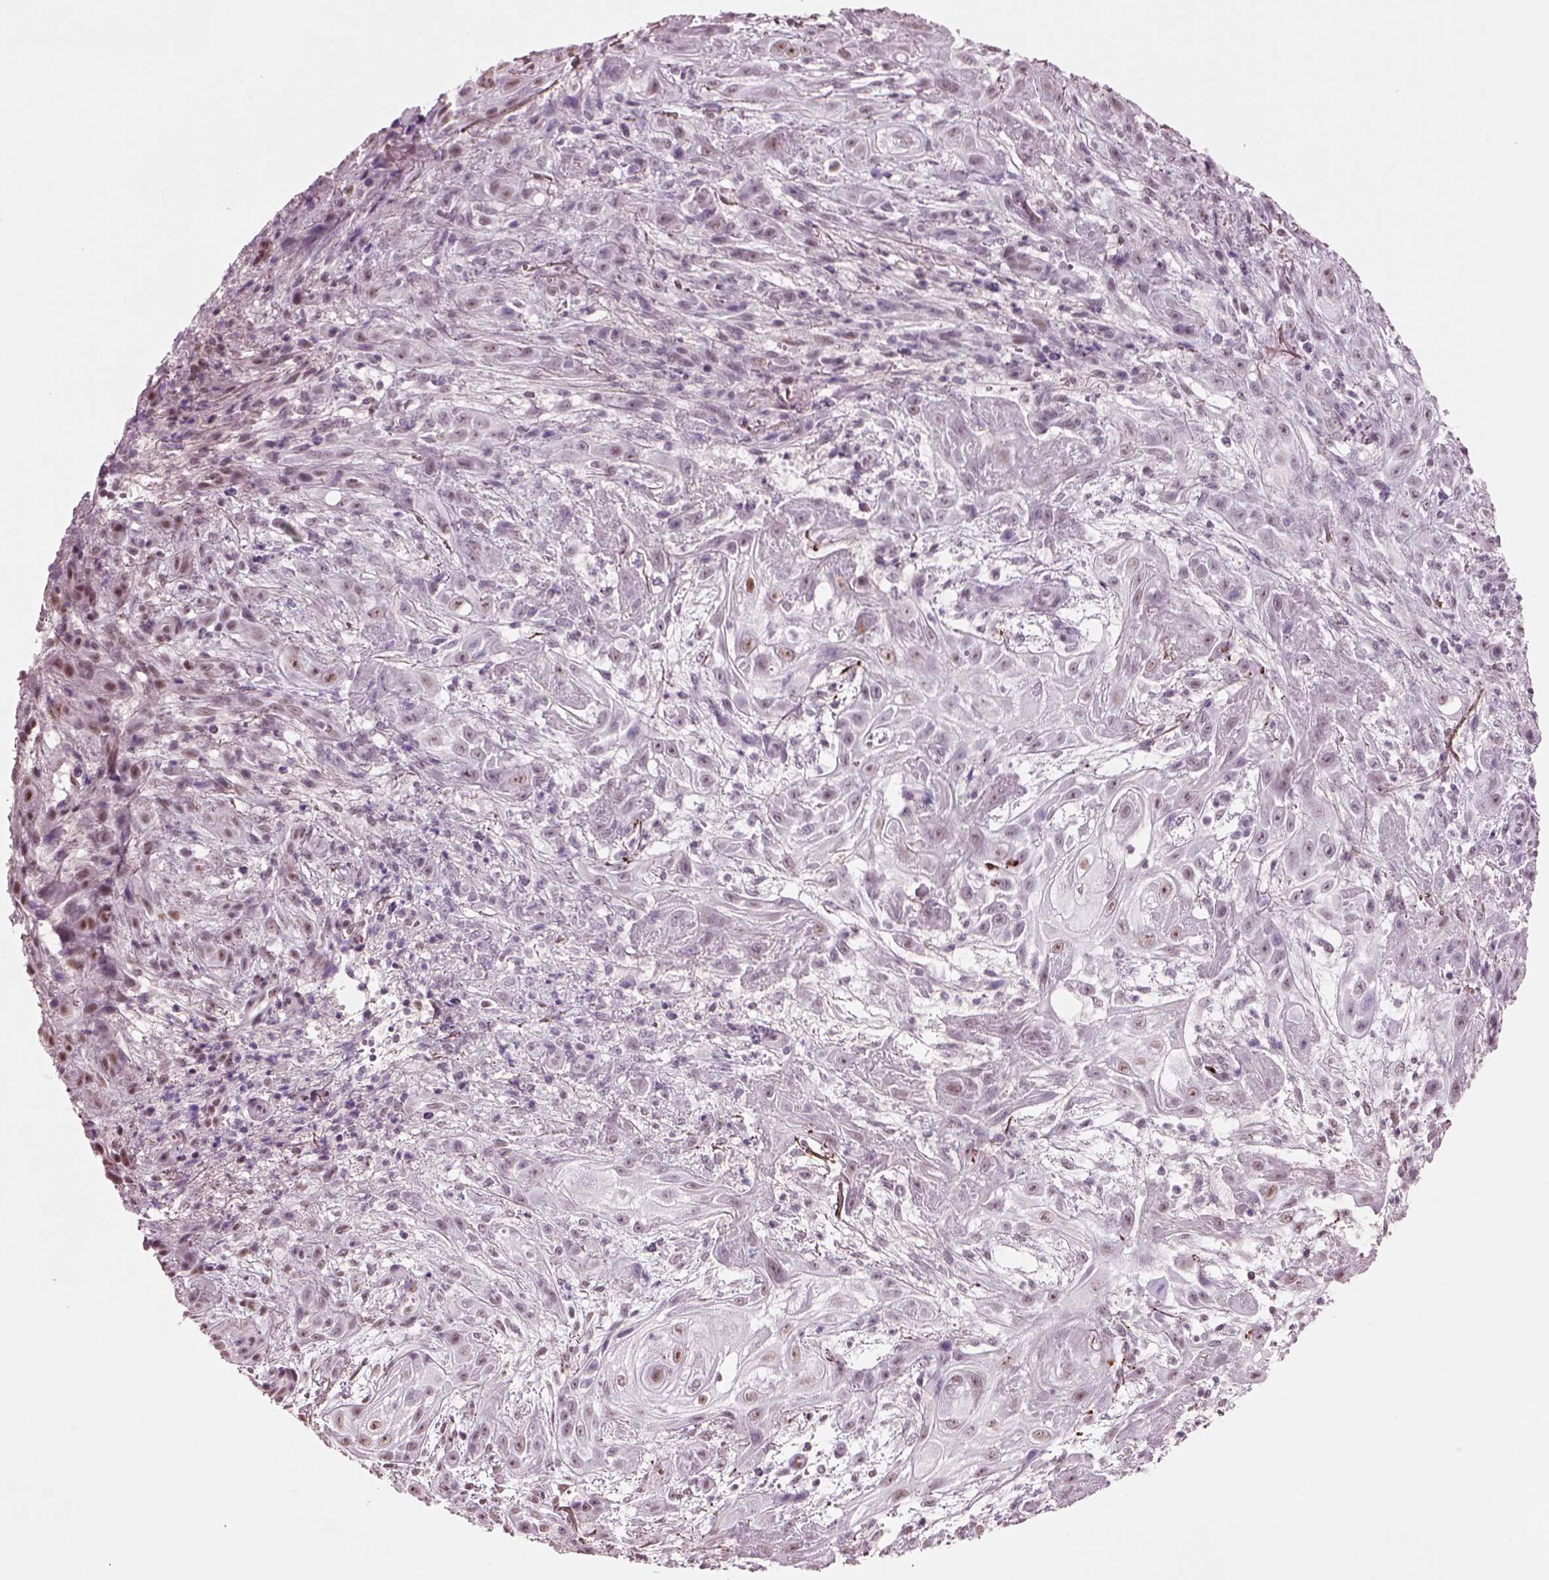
{"staining": {"intensity": "moderate", "quantity": ">75%", "location": "nuclear"}, "tissue": "skin cancer", "cell_type": "Tumor cells", "image_type": "cancer", "snomed": [{"axis": "morphology", "description": "Squamous cell carcinoma, NOS"}, {"axis": "topography", "description": "Skin"}], "caption": "Squamous cell carcinoma (skin) stained for a protein (brown) displays moderate nuclear positive positivity in approximately >75% of tumor cells.", "gene": "SEPHS1", "patient": {"sex": "male", "age": 62}}